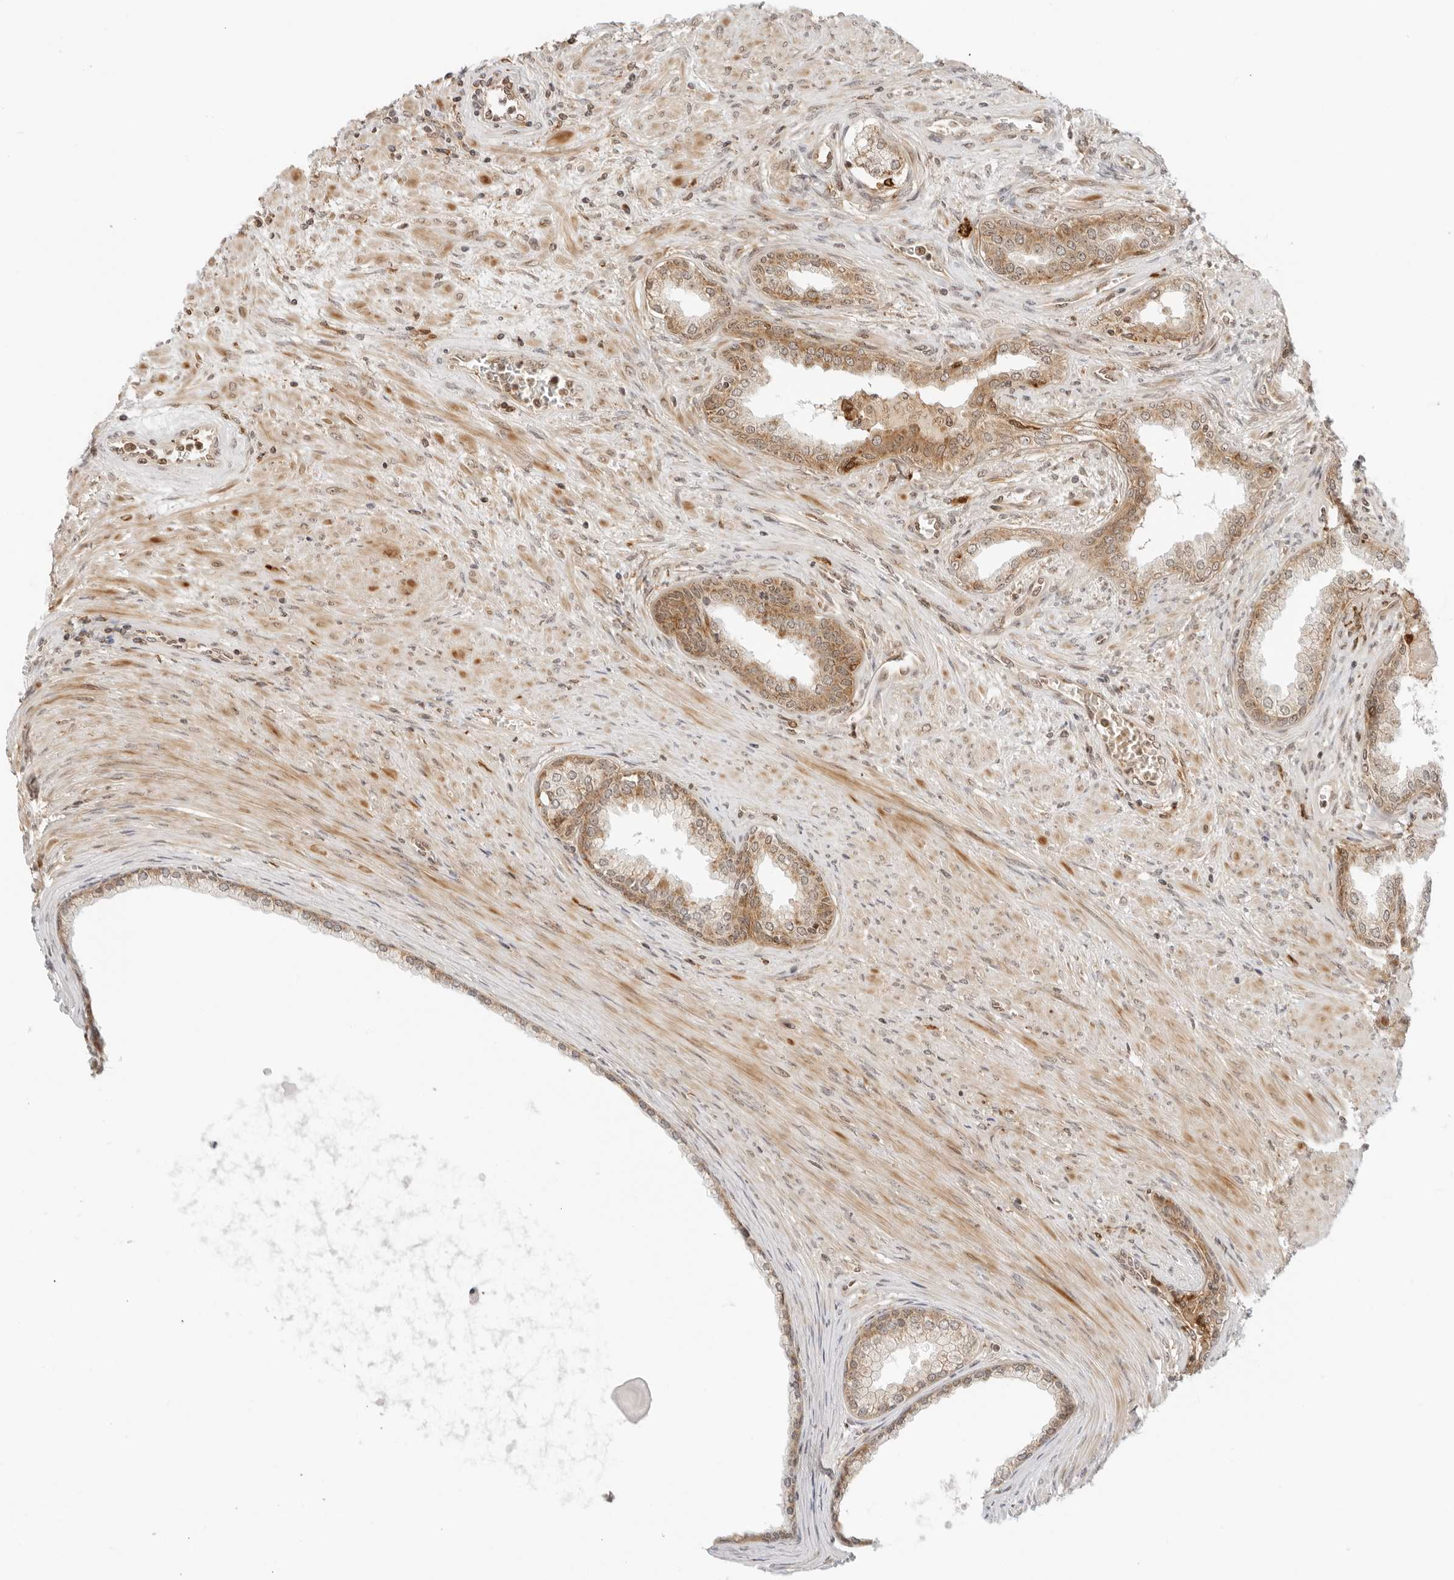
{"staining": {"intensity": "moderate", "quantity": ">75%", "location": "cytoplasmic/membranous"}, "tissue": "prostate cancer", "cell_type": "Tumor cells", "image_type": "cancer", "snomed": [{"axis": "morphology", "description": "Normal tissue, NOS"}, {"axis": "morphology", "description": "Adenocarcinoma, Low grade"}, {"axis": "topography", "description": "Prostate"}, {"axis": "topography", "description": "Peripheral nerve tissue"}], "caption": "Adenocarcinoma (low-grade) (prostate) stained with DAB (3,3'-diaminobenzidine) immunohistochemistry demonstrates medium levels of moderate cytoplasmic/membranous expression in about >75% of tumor cells.", "gene": "RC3H1", "patient": {"sex": "male", "age": 71}}